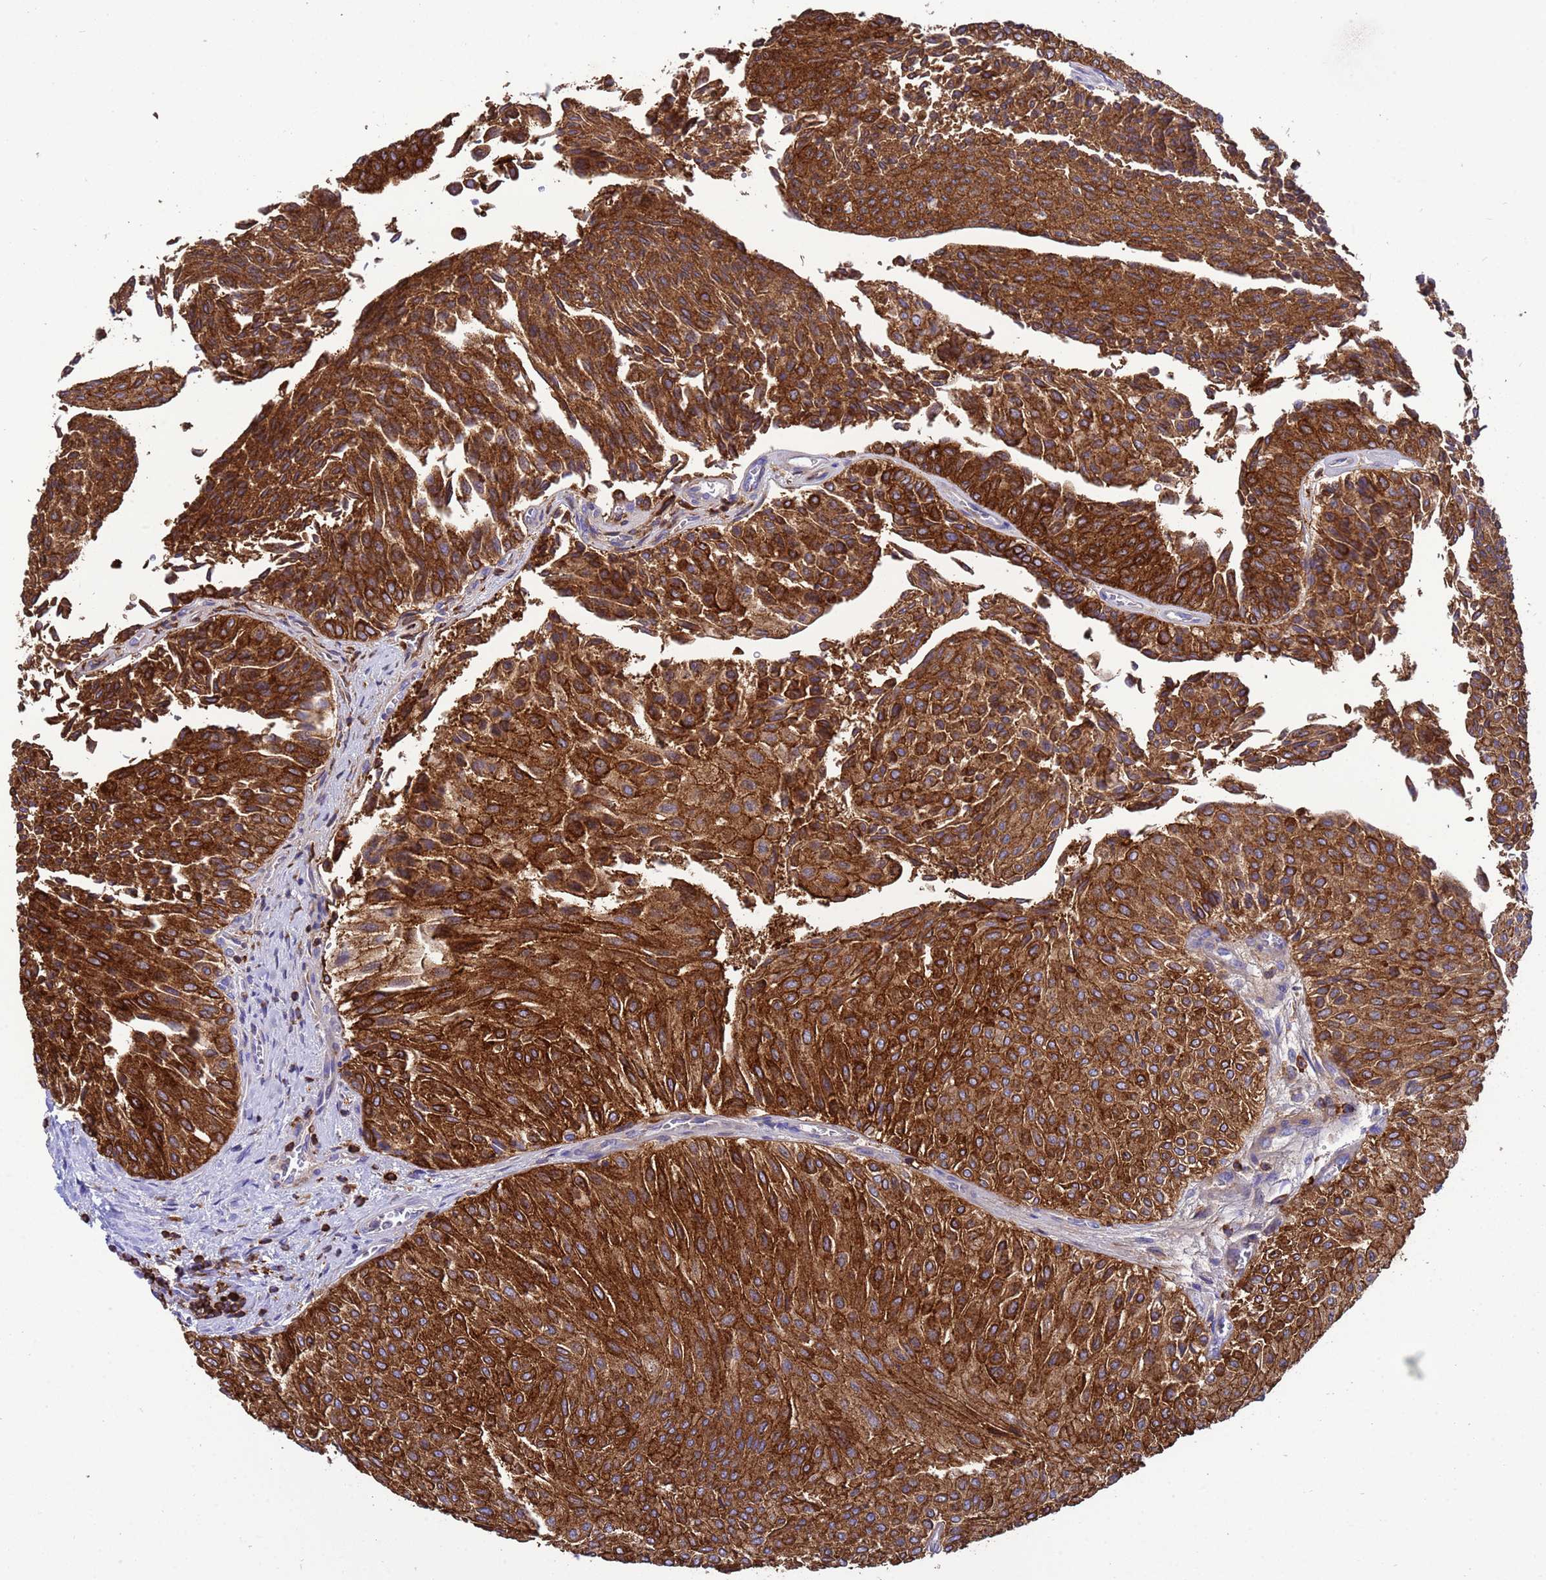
{"staining": {"intensity": "strong", "quantity": ">75%", "location": "cytoplasmic/membranous"}, "tissue": "urothelial cancer", "cell_type": "Tumor cells", "image_type": "cancer", "snomed": [{"axis": "morphology", "description": "Urothelial carcinoma, Low grade"}, {"axis": "topography", "description": "Urinary bladder"}], "caption": "Urothelial cancer was stained to show a protein in brown. There is high levels of strong cytoplasmic/membranous positivity in about >75% of tumor cells.", "gene": "EZR", "patient": {"sex": "male", "age": 78}}